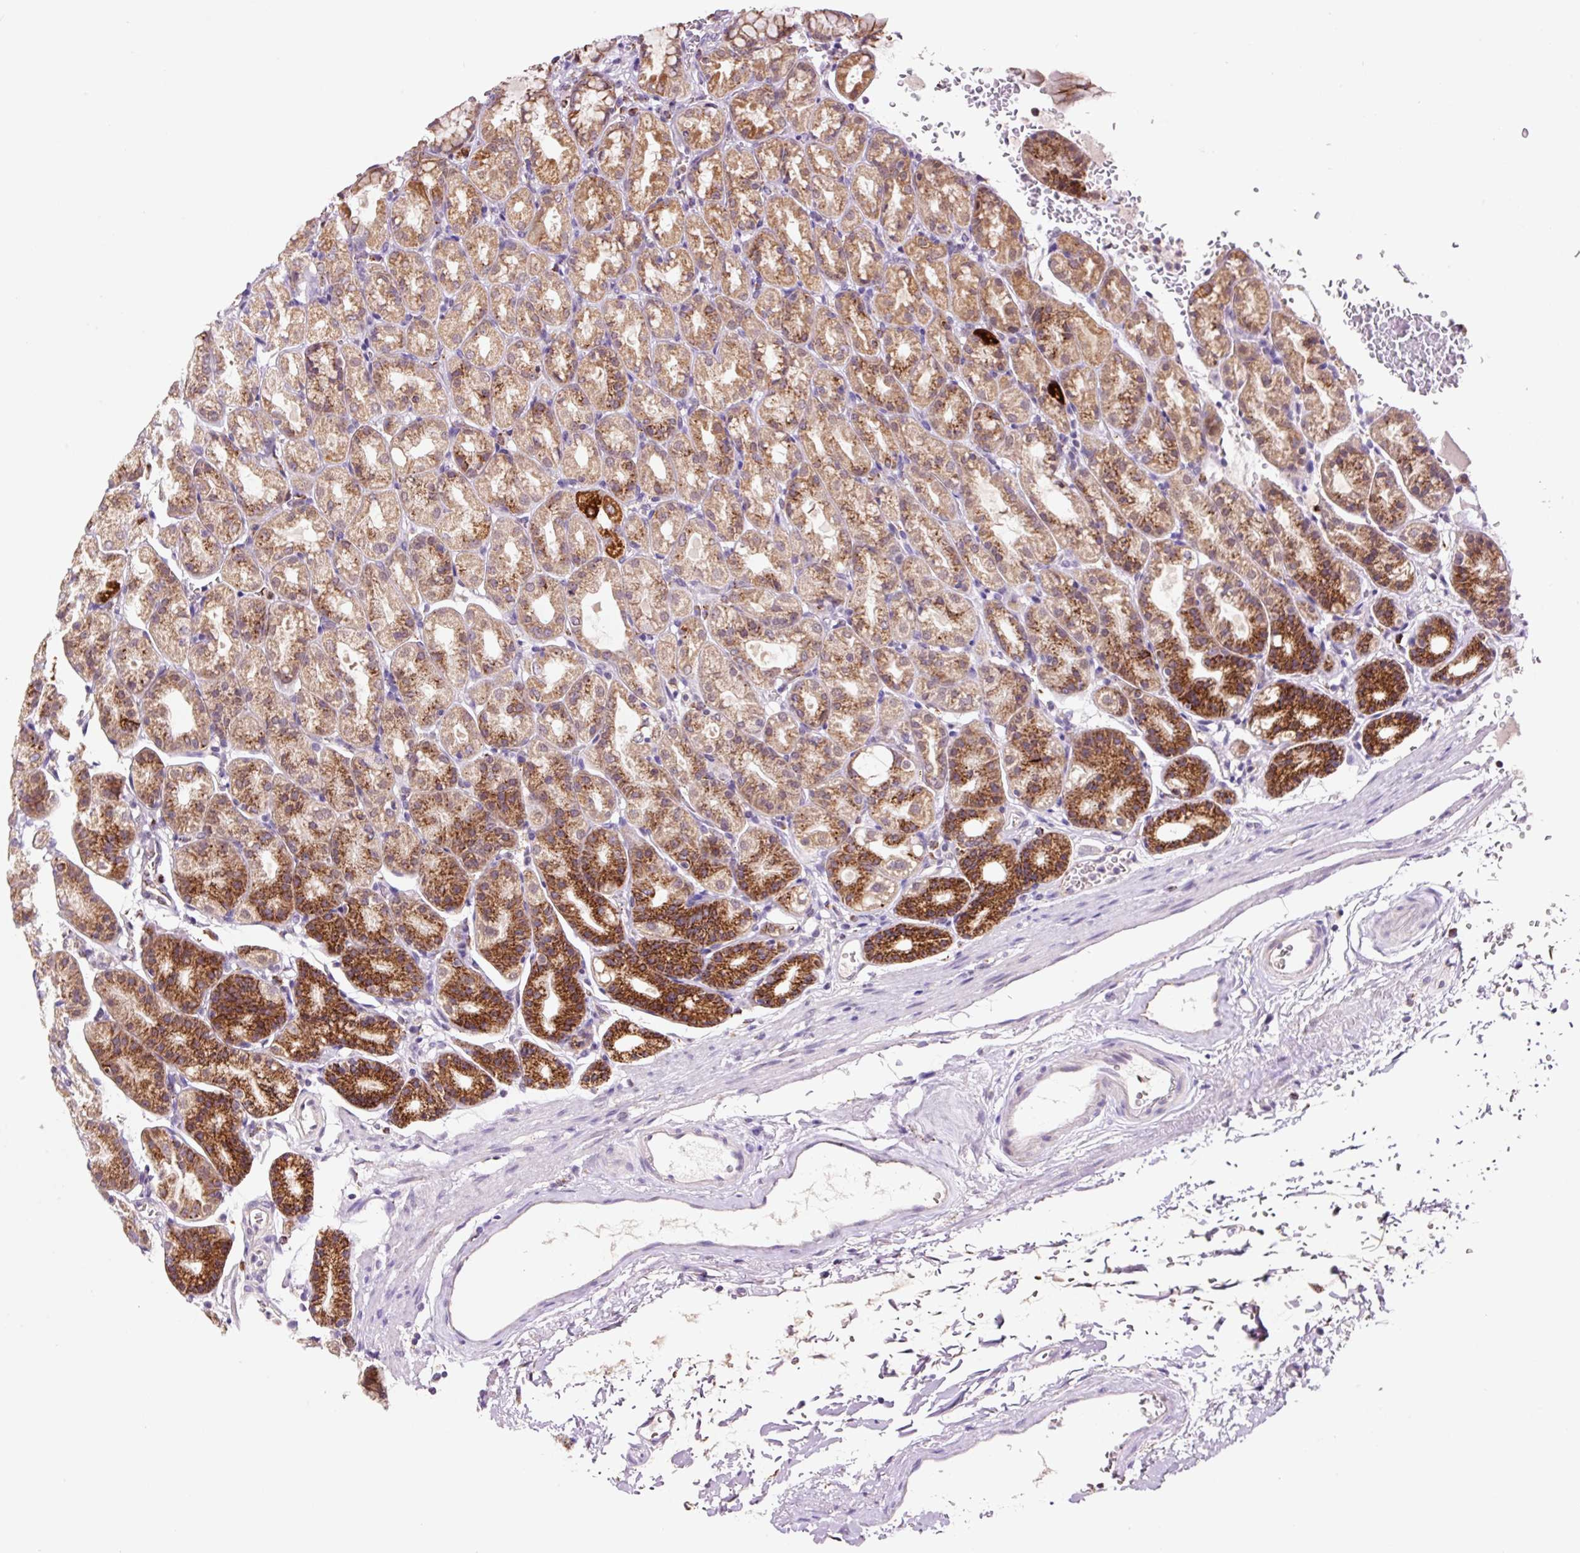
{"staining": {"intensity": "strong", "quantity": "25%-75%", "location": "cytoplasmic/membranous"}, "tissue": "stomach", "cell_type": "Glandular cells", "image_type": "normal", "snomed": [{"axis": "morphology", "description": "Normal tissue, NOS"}, {"axis": "topography", "description": "Stomach, upper"}], "caption": "This histopathology image displays unremarkable stomach stained with IHC to label a protein in brown. The cytoplasmic/membranous of glandular cells show strong positivity for the protein. Nuclei are counter-stained blue.", "gene": "PCK2", "patient": {"sex": "female", "age": 81}}